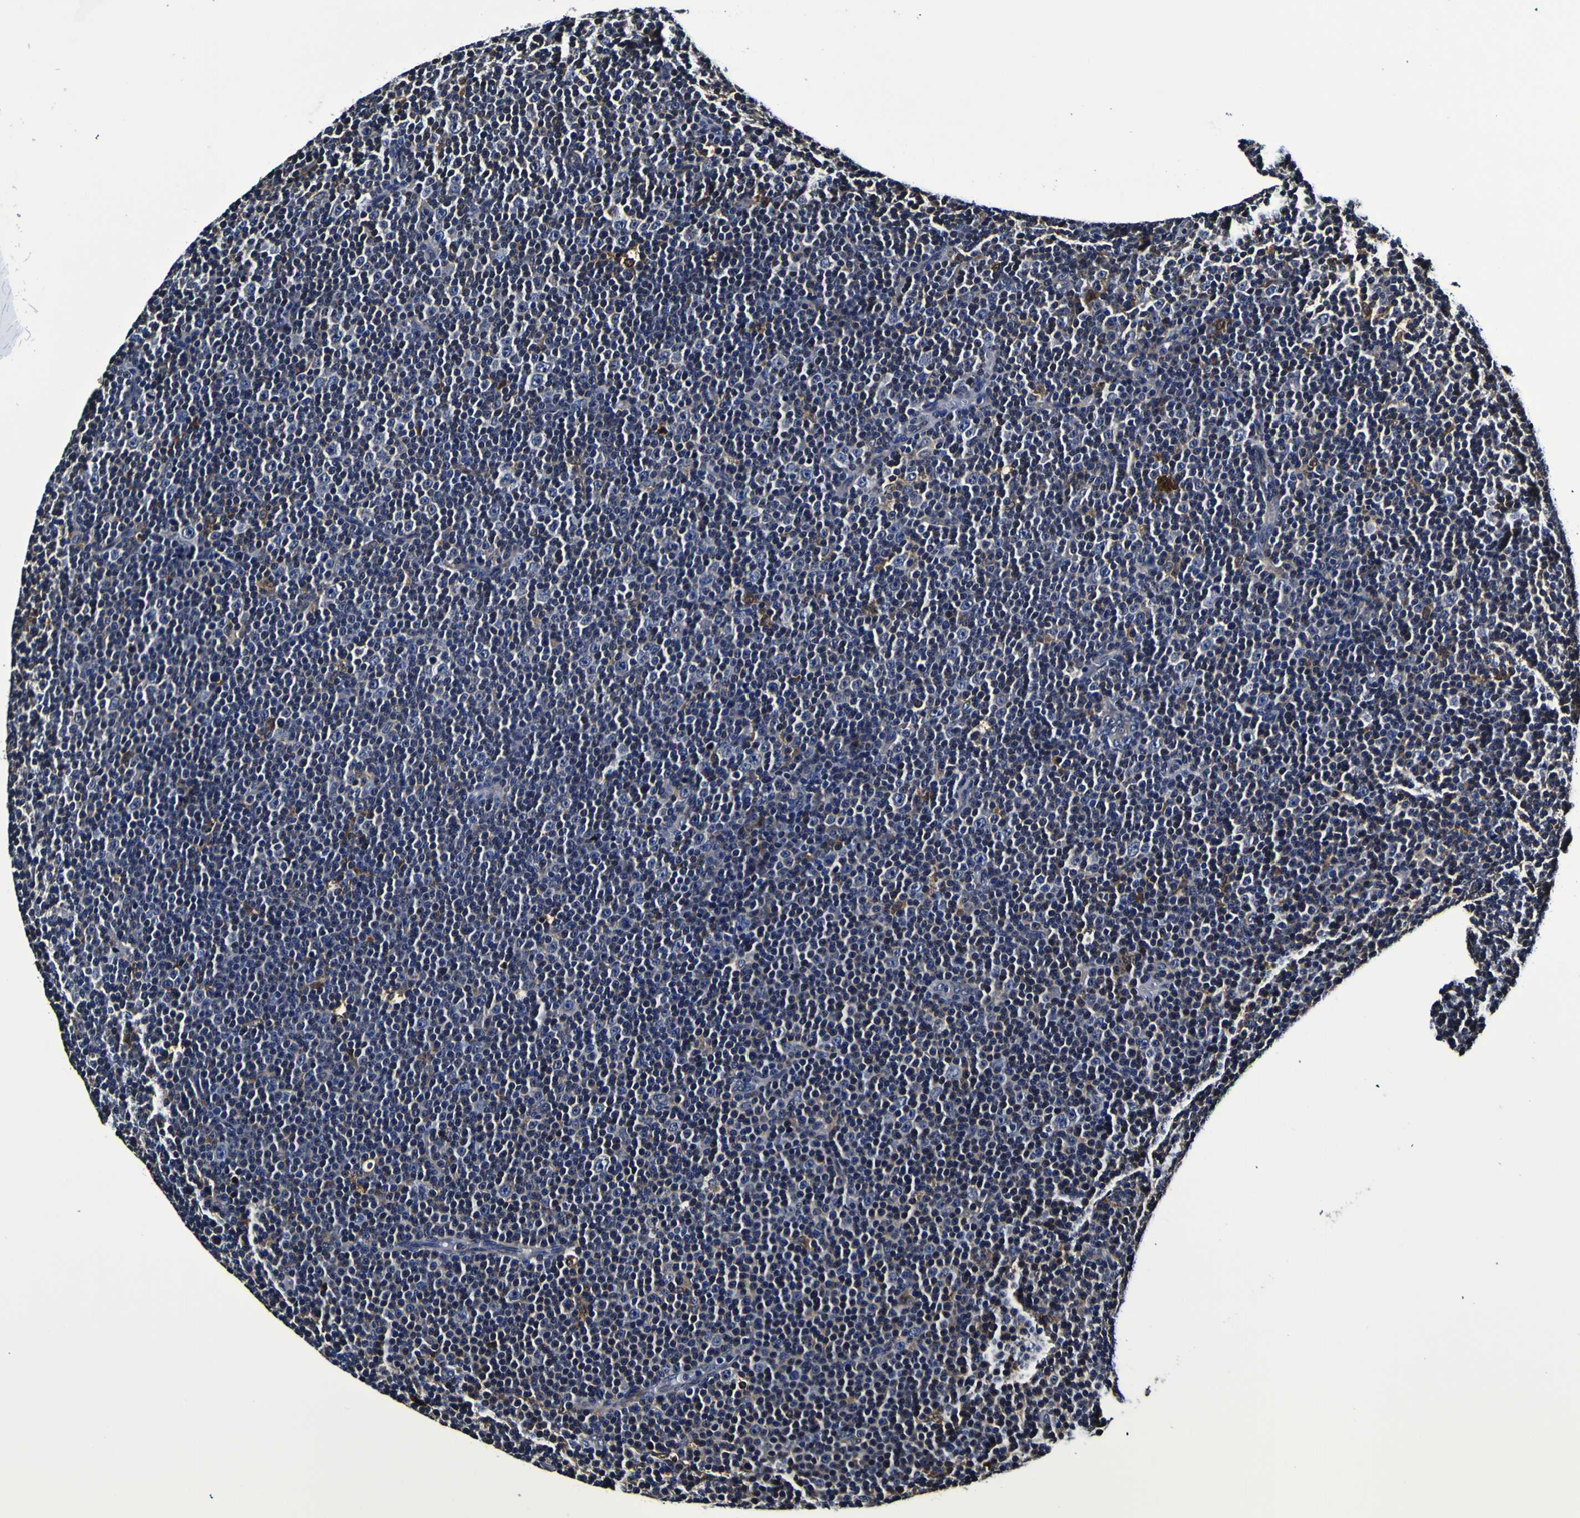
{"staining": {"intensity": "weak", "quantity": "<25%", "location": "cytoplasmic/membranous"}, "tissue": "lymphoma", "cell_type": "Tumor cells", "image_type": "cancer", "snomed": [{"axis": "morphology", "description": "Malignant lymphoma, non-Hodgkin's type, Low grade"}, {"axis": "topography", "description": "Lymph node"}], "caption": "Tumor cells are negative for protein expression in human lymphoma.", "gene": "GPX1", "patient": {"sex": "female", "age": 67}}